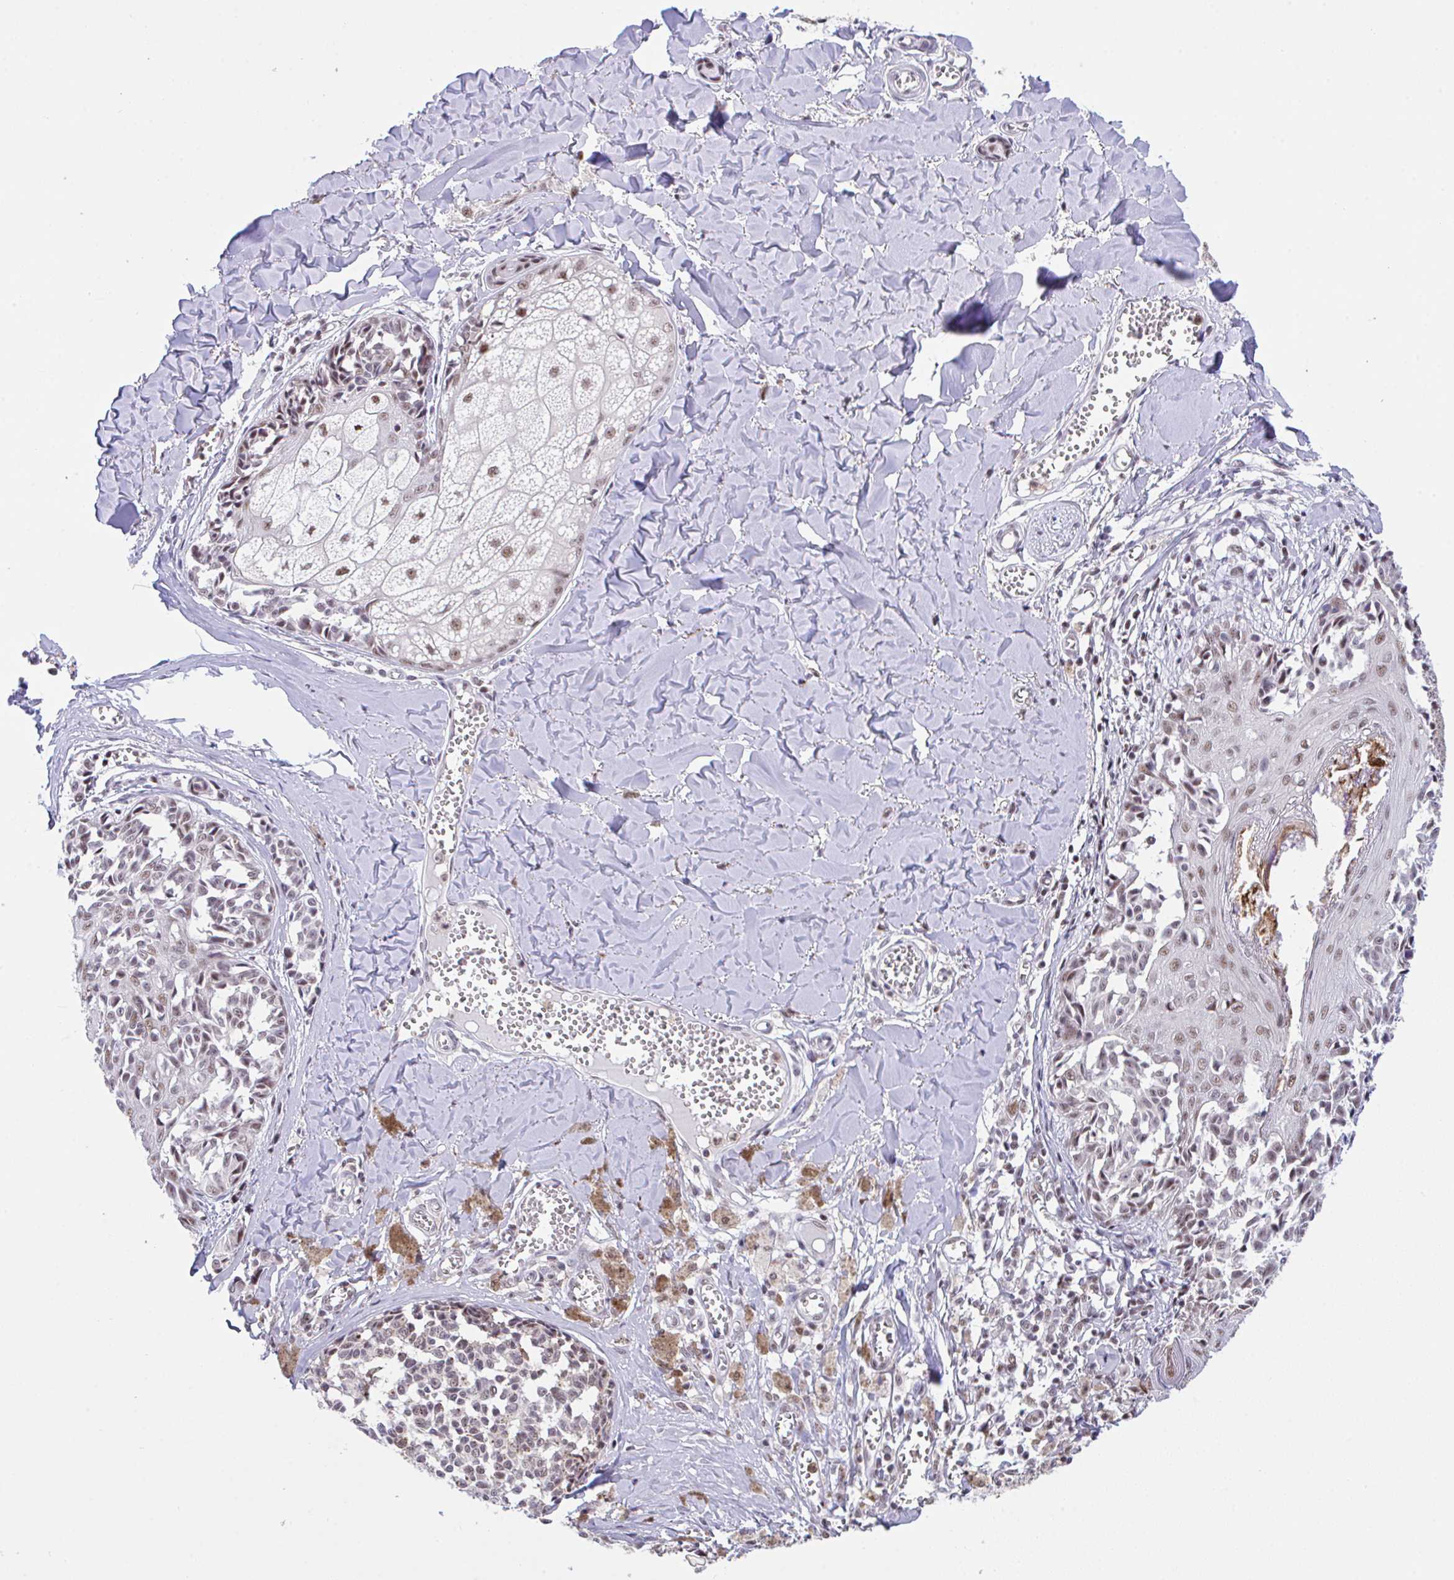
{"staining": {"intensity": "weak", "quantity": ">75%", "location": "nuclear"}, "tissue": "melanoma", "cell_type": "Tumor cells", "image_type": "cancer", "snomed": [{"axis": "morphology", "description": "Malignant melanoma, NOS"}, {"axis": "topography", "description": "Skin"}], "caption": "Protein expression analysis of malignant melanoma displays weak nuclear positivity in approximately >75% of tumor cells.", "gene": "OR6K3", "patient": {"sex": "female", "age": 43}}